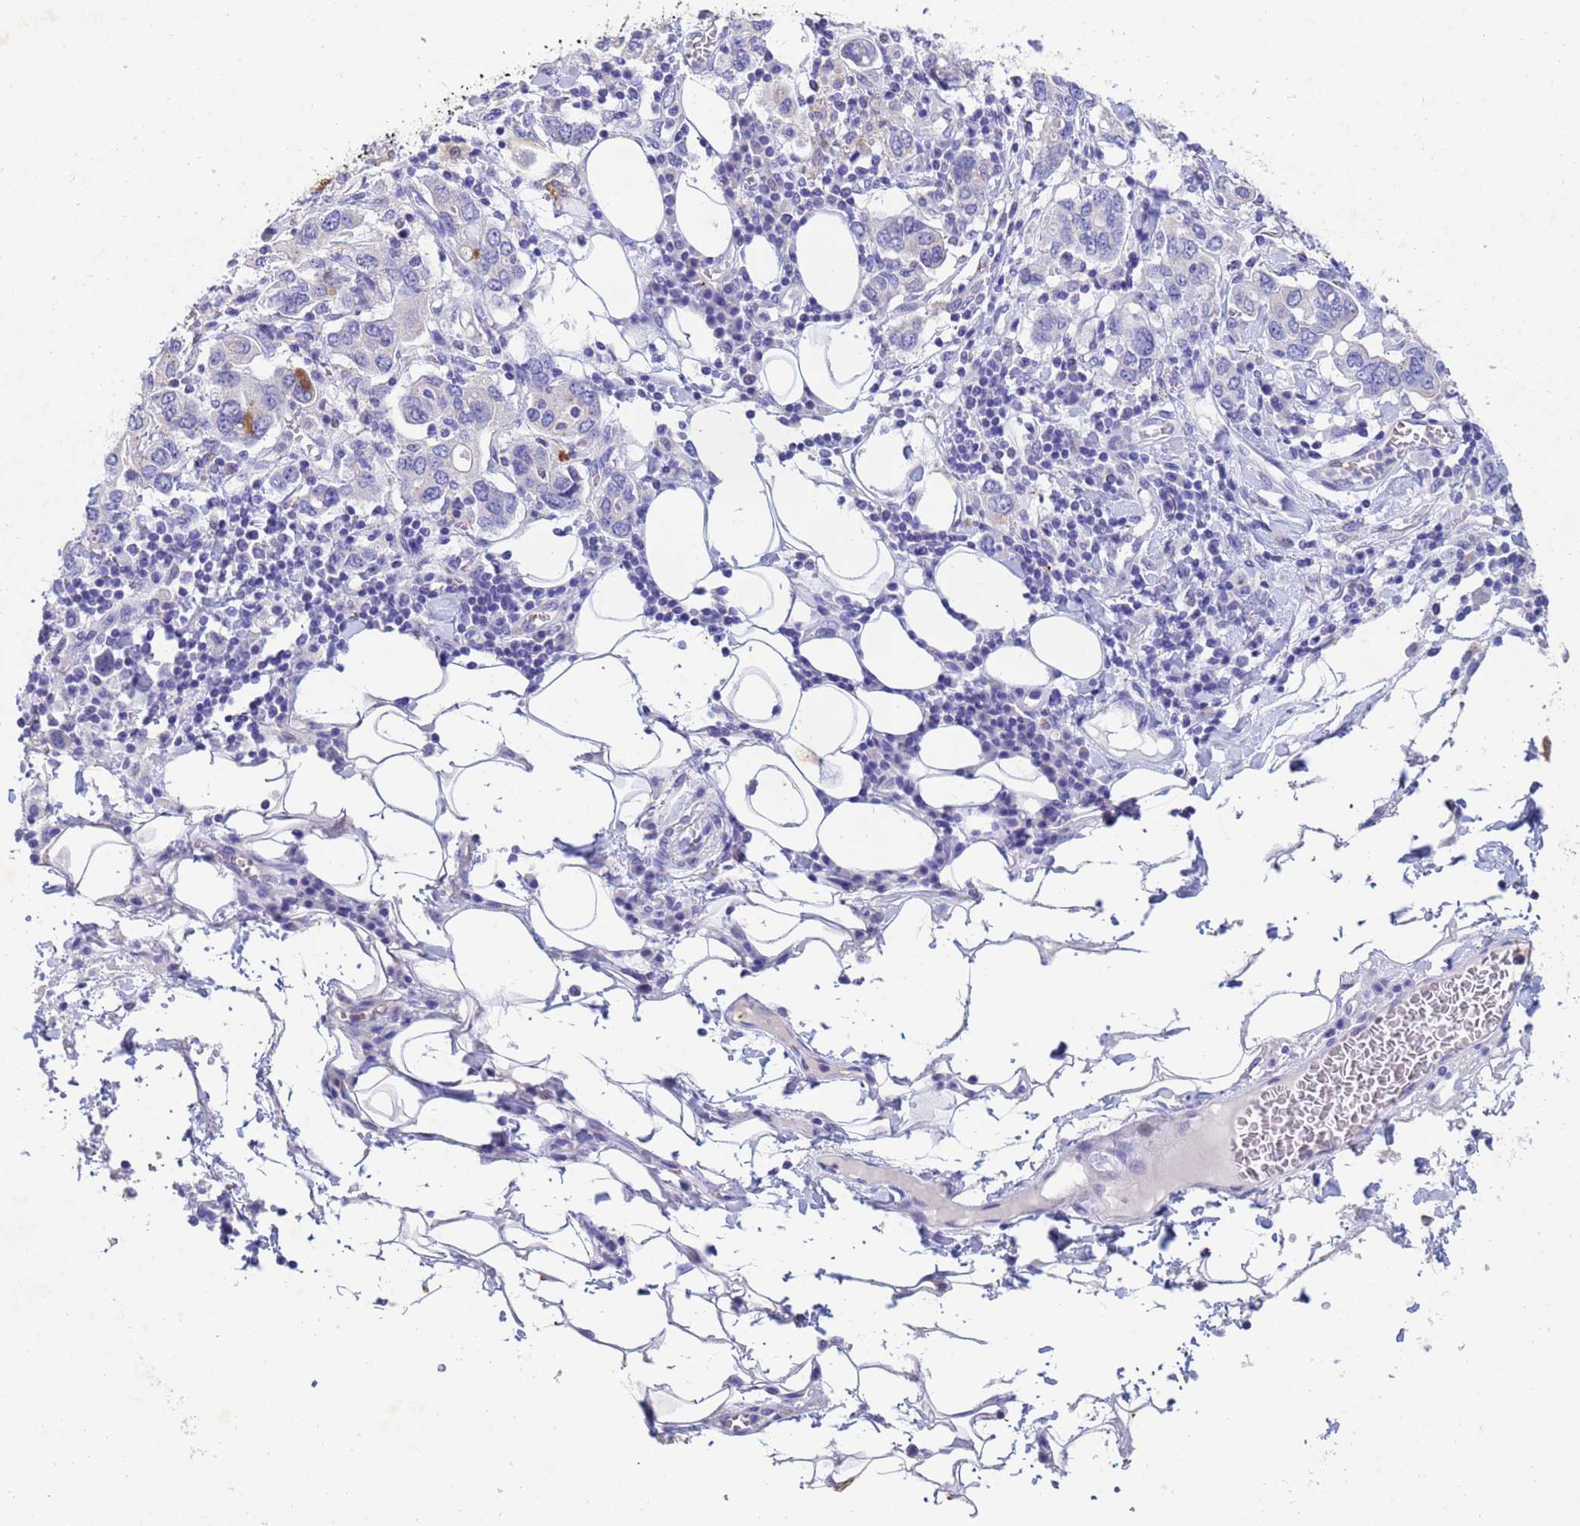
{"staining": {"intensity": "negative", "quantity": "none", "location": "none"}, "tissue": "stomach cancer", "cell_type": "Tumor cells", "image_type": "cancer", "snomed": [{"axis": "morphology", "description": "Adenocarcinoma, NOS"}, {"axis": "topography", "description": "Stomach, upper"}, {"axis": "topography", "description": "Stomach"}], "caption": "Immunohistochemistry (IHC) of human adenocarcinoma (stomach) shows no positivity in tumor cells. (DAB (3,3'-diaminobenzidine) IHC, high magnification).", "gene": "CSTB", "patient": {"sex": "male", "age": 62}}